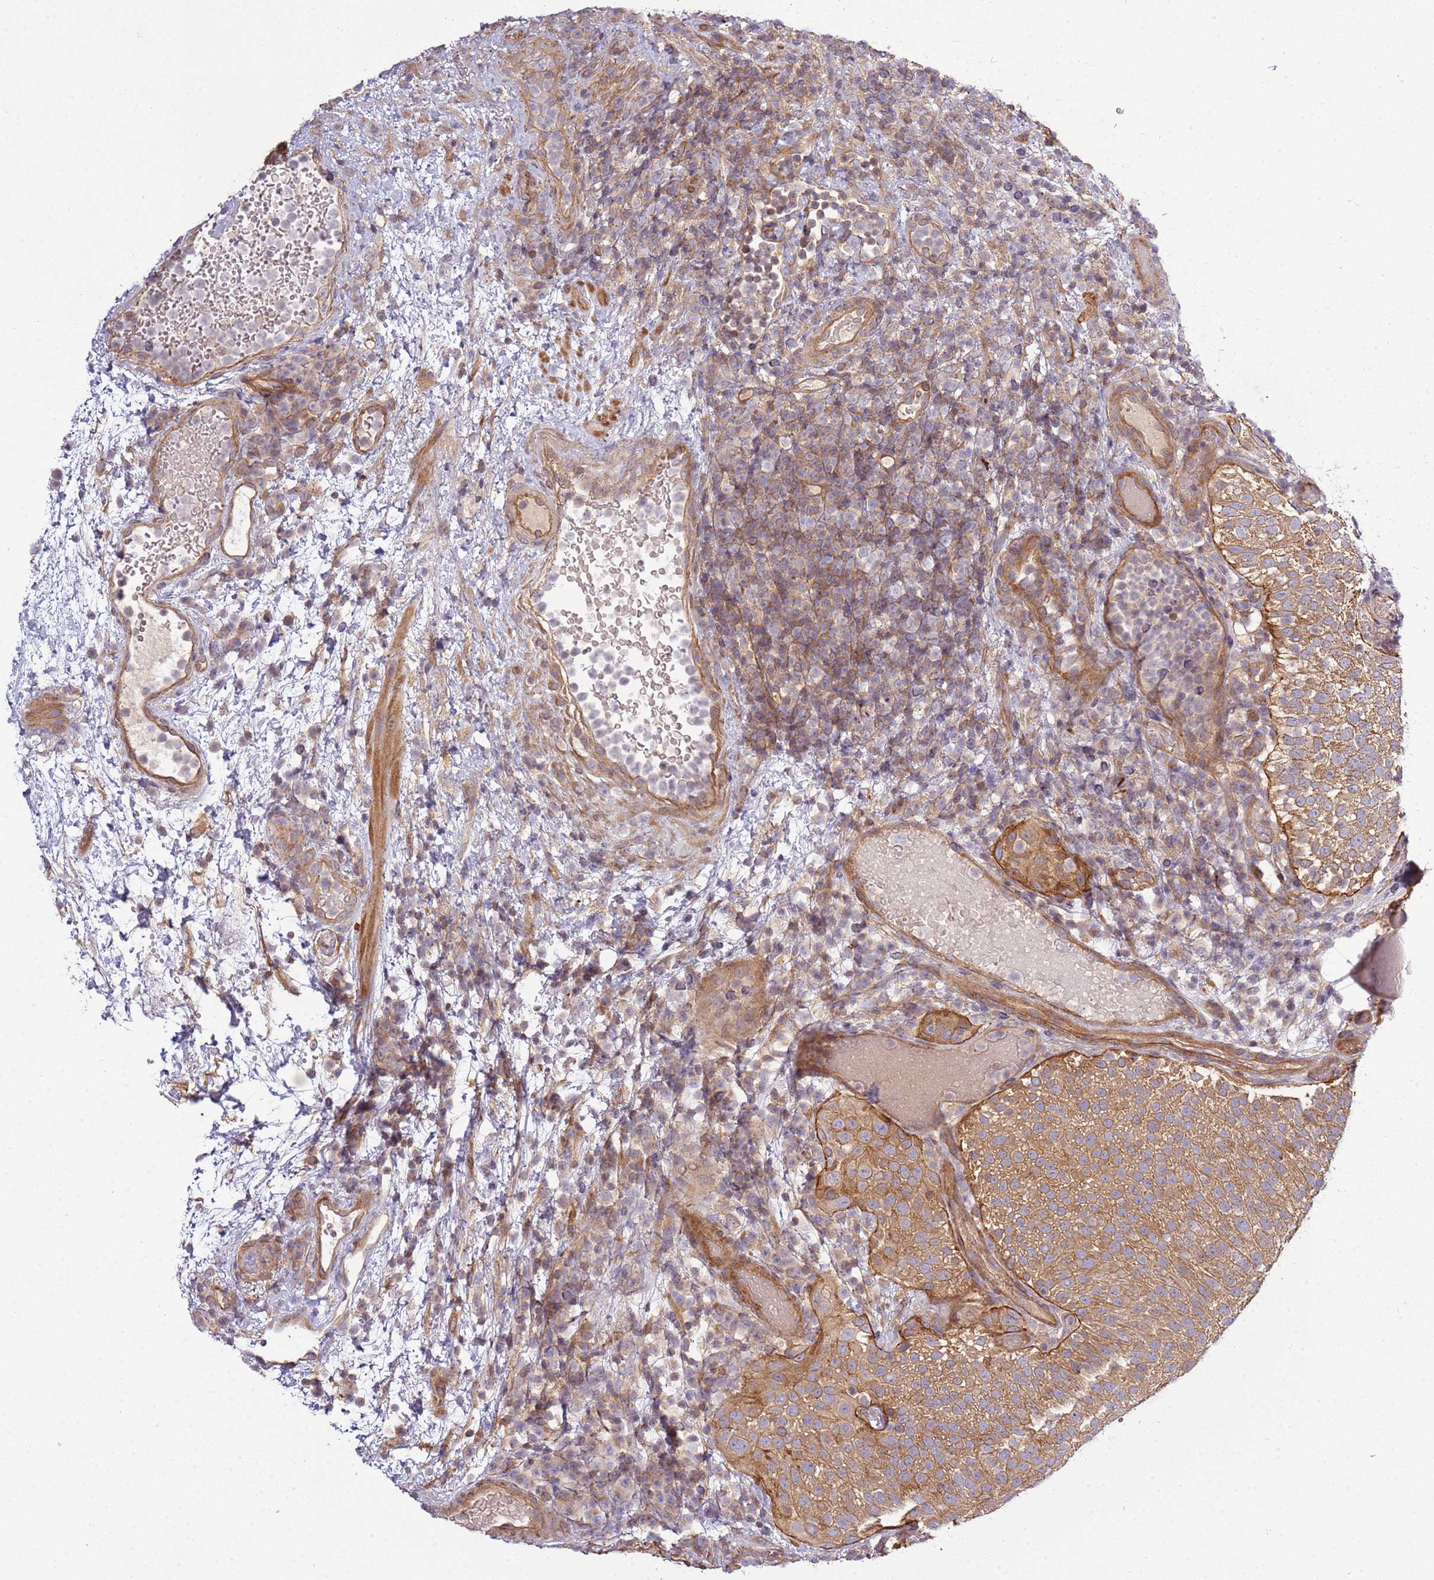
{"staining": {"intensity": "moderate", "quantity": ">75%", "location": "cytoplasmic/membranous"}, "tissue": "urothelial cancer", "cell_type": "Tumor cells", "image_type": "cancer", "snomed": [{"axis": "morphology", "description": "Urothelial carcinoma, Low grade"}, {"axis": "topography", "description": "Urinary bladder"}], "caption": "Urothelial cancer stained with immunohistochemistry (IHC) displays moderate cytoplasmic/membranous staining in about >75% of tumor cells.", "gene": "GNL1", "patient": {"sex": "male", "age": 78}}